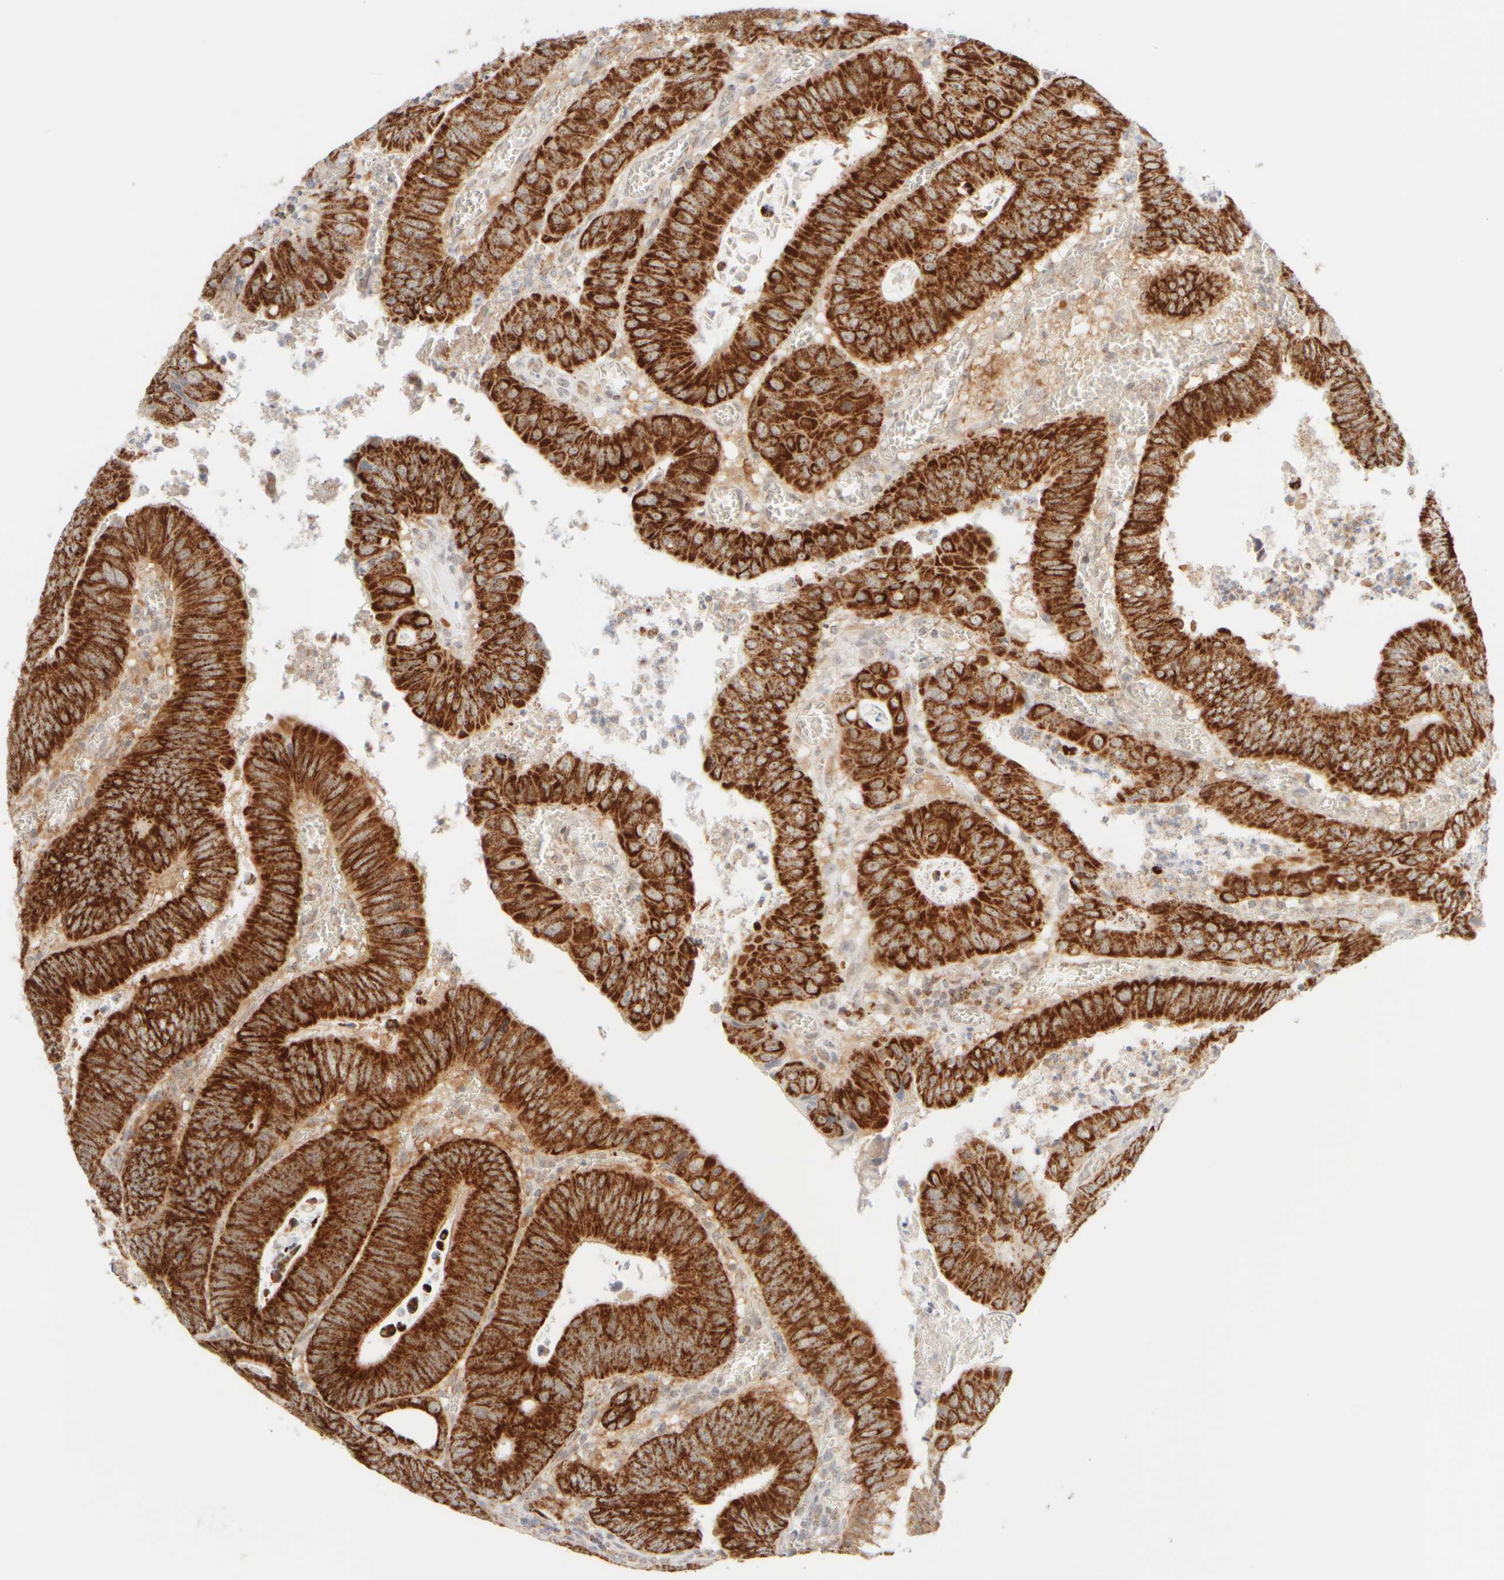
{"staining": {"intensity": "strong", "quantity": ">75%", "location": "cytoplasmic/membranous"}, "tissue": "colorectal cancer", "cell_type": "Tumor cells", "image_type": "cancer", "snomed": [{"axis": "morphology", "description": "Inflammation, NOS"}, {"axis": "morphology", "description": "Adenocarcinoma, NOS"}, {"axis": "topography", "description": "Colon"}], "caption": "Colorectal cancer tissue reveals strong cytoplasmic/membranous expression in about >75% of tumor cells", "gene": "PPM1K", "patient": {"sex": "male", "age": 72}}